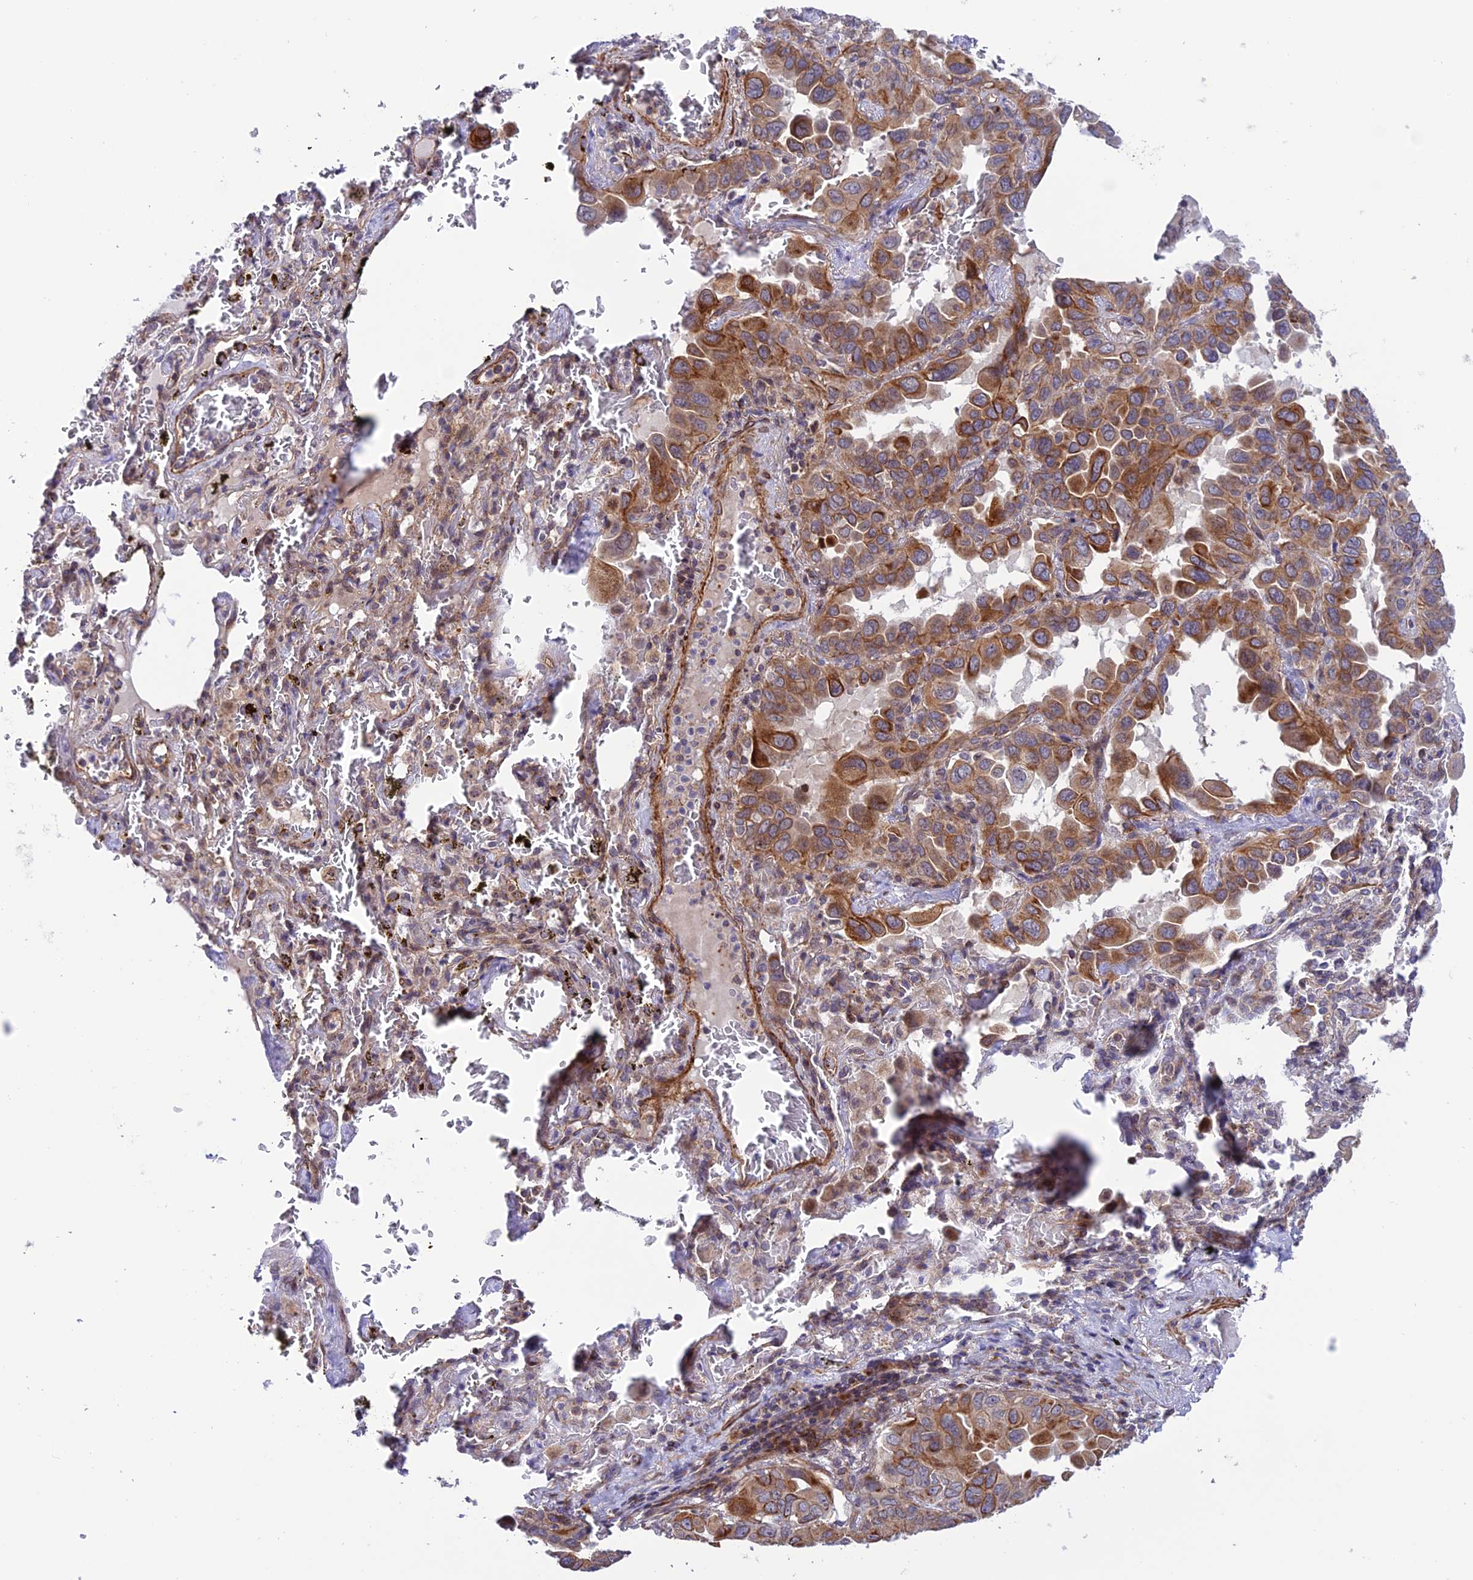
{"staining": {"intensity": "moderate", "quantity": ">75%", "location": "cytoplasmic/membranous"}, "tissue": "lung cancer", "cell_type": "Tumor cells", "image_type": "cancer", "snomed": [{"axis": "morphology", "description": "Adenocarcinoma, NOS"}, {"axis": "topography", "description": "Lung"}], "caption": "DAB immunohistochemical staining of human lung cancer exhibits moderate cytoplasmic/membranous protein positivity in about >75% of tumor cells.", "gene": "TNIP3", "patient": {"sex": "male", "age": 64}}